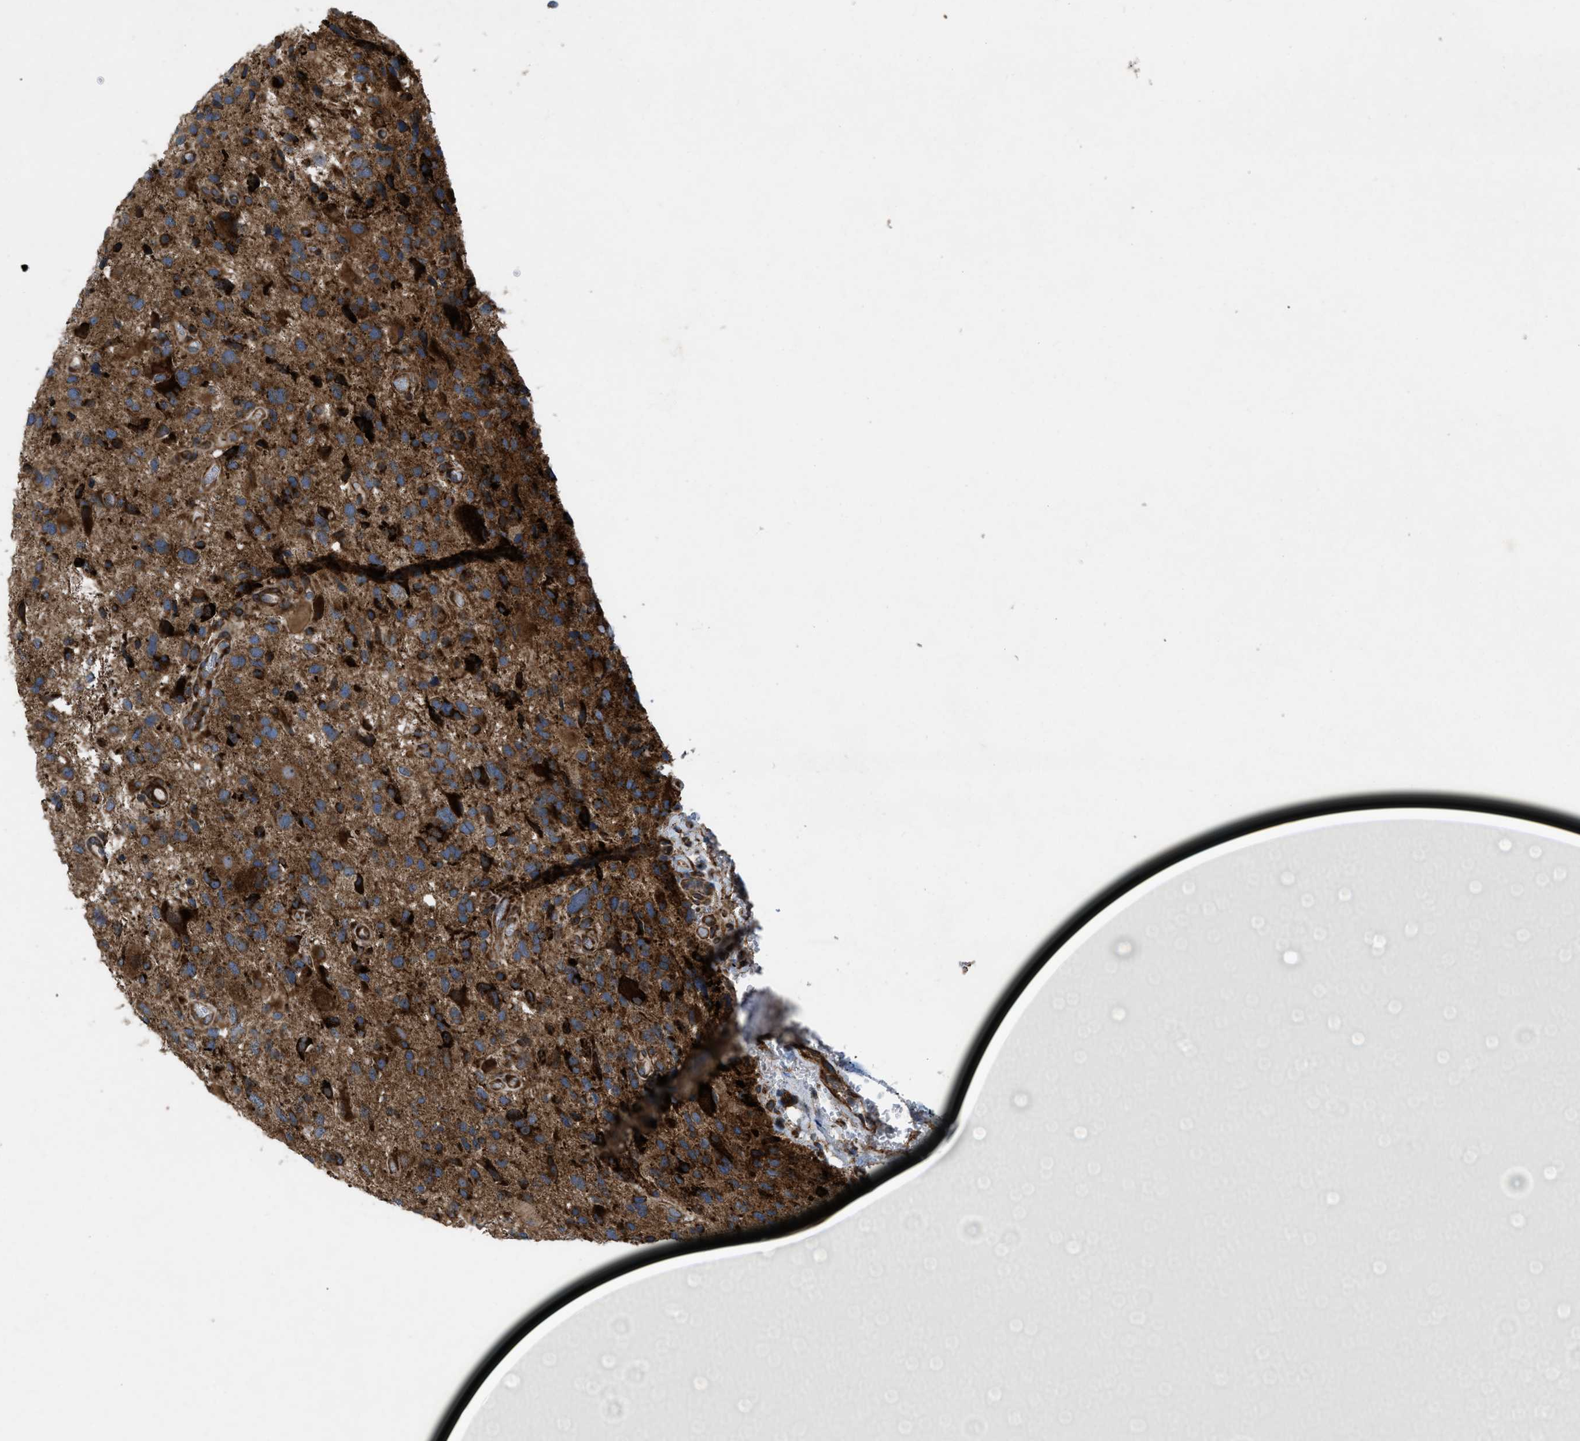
{"staining": {"intensity": "strong", "quantity": ">75%", "location": "cytoplasmic/membranous"}, "tissue": "glioma", "cell_type": "Tumor cells", "image_type": "cancer", "snomed": [{"axis": "morphology", "description": "Glioma, malignant, High grade"}, {"axis": "topography", "description": "Brain"}], "caption": "Protein staining by immunohistochemistry reveals strong cytoplasmic/membranous expression in approximately >75% of tumor cells in glioma.", "gene": "PER3", "patient": {"sex": "male", "age": 33}}